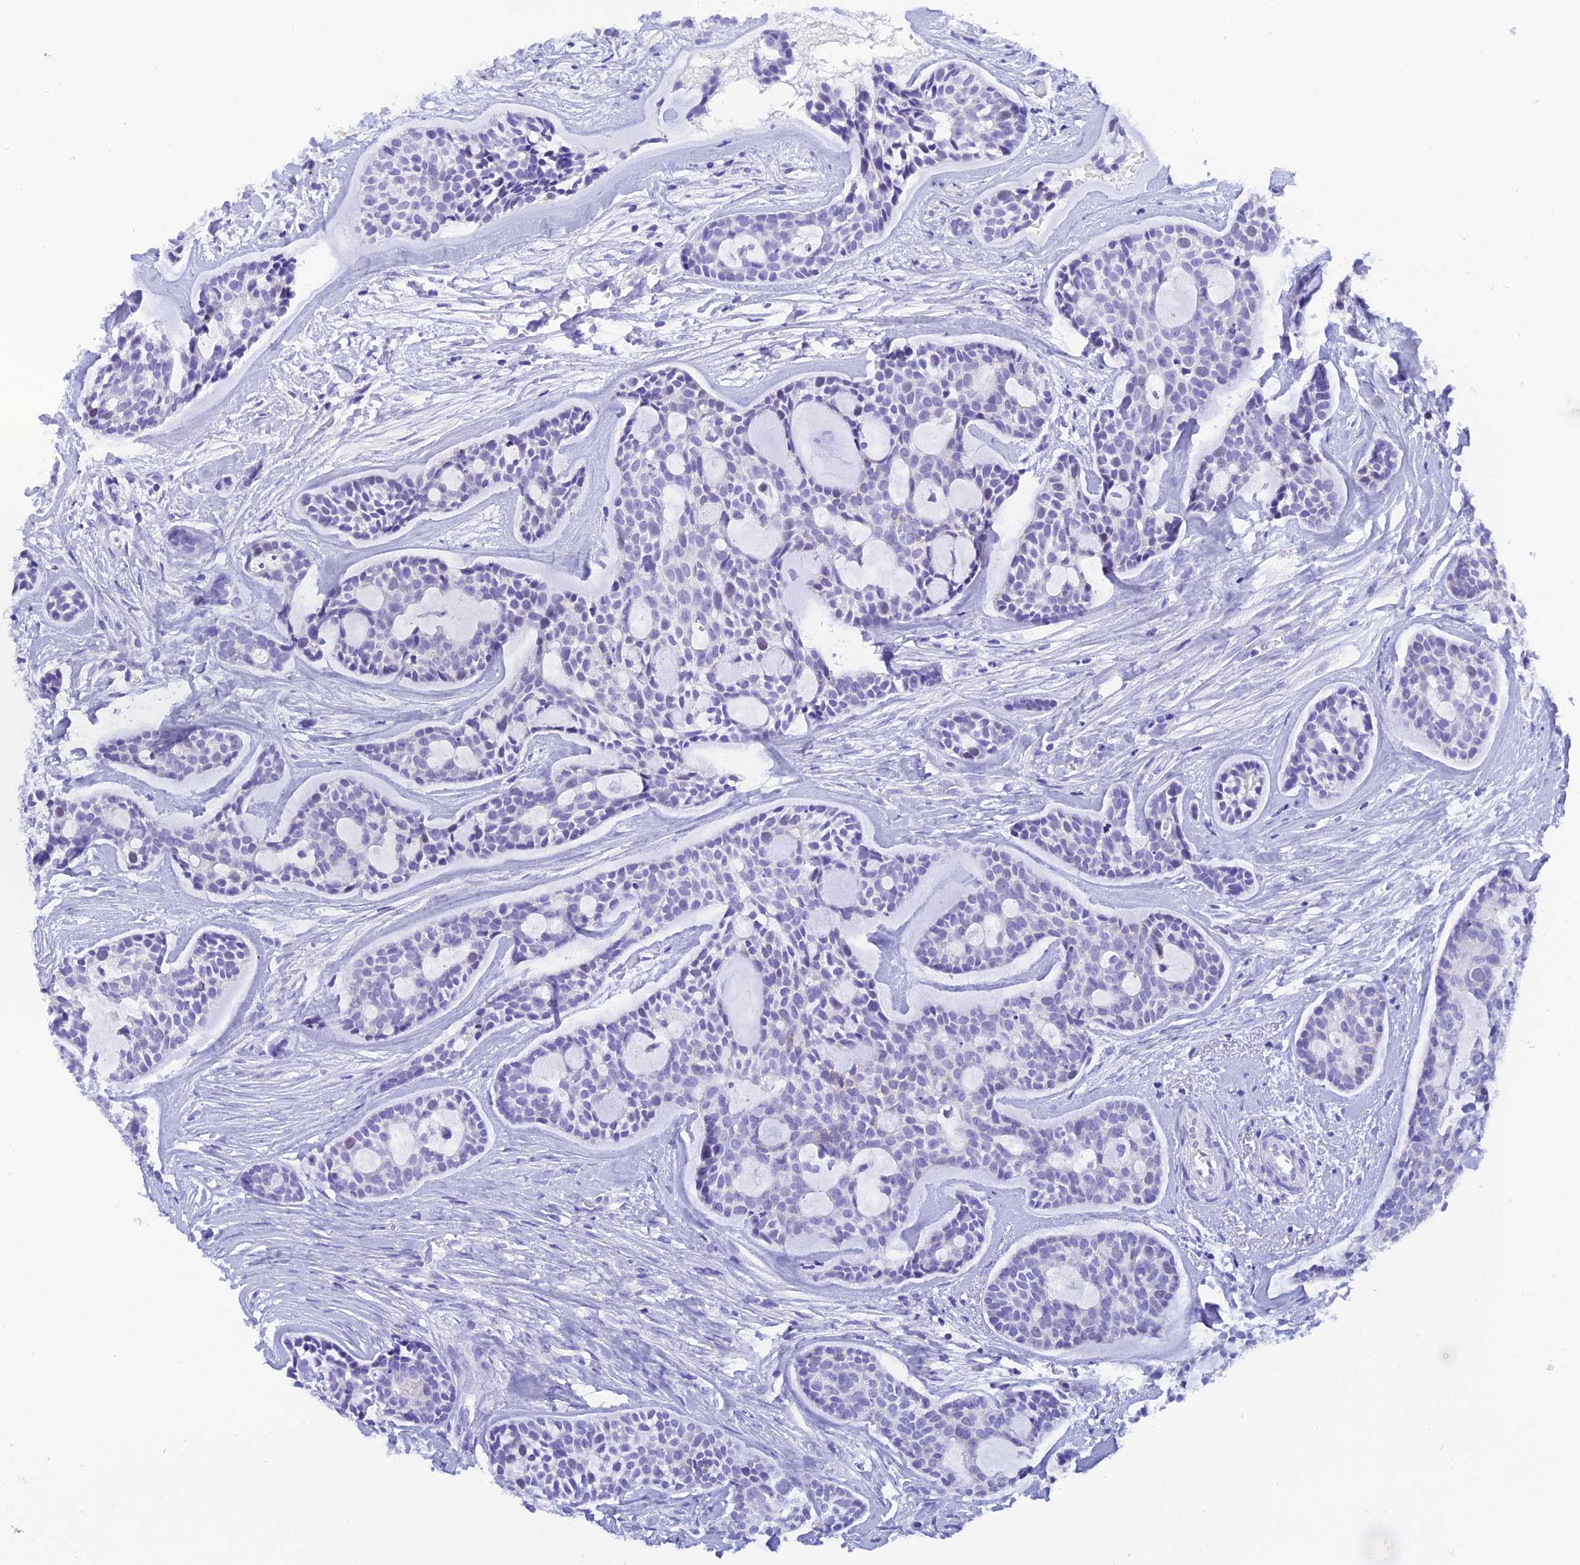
{"staining": {"intensity": "negative", "quantity": "none", "location": "none"}, "tissue": "head and neck cancer", "cell_type": "Tumor cells", "image_type": "cancer", "snomed": [{"axis": "morphology", "description": "Normal tissue, NOS"}, {"axis": "morphology", "description": "Adenocarcinoma, NOS"}, {"axis": "topography", "description": "Subcutis"}, {"axis": "topography", "description": "Nasopharynx"}, {"axis": "topography", "description": "Head-Neck"}], "caption": "Protein analysis of head and neck cancer exhibits no significant staining in tumor cells.", "gene": "KDELR3", "patient": {"sex": "female", "age": 73}}